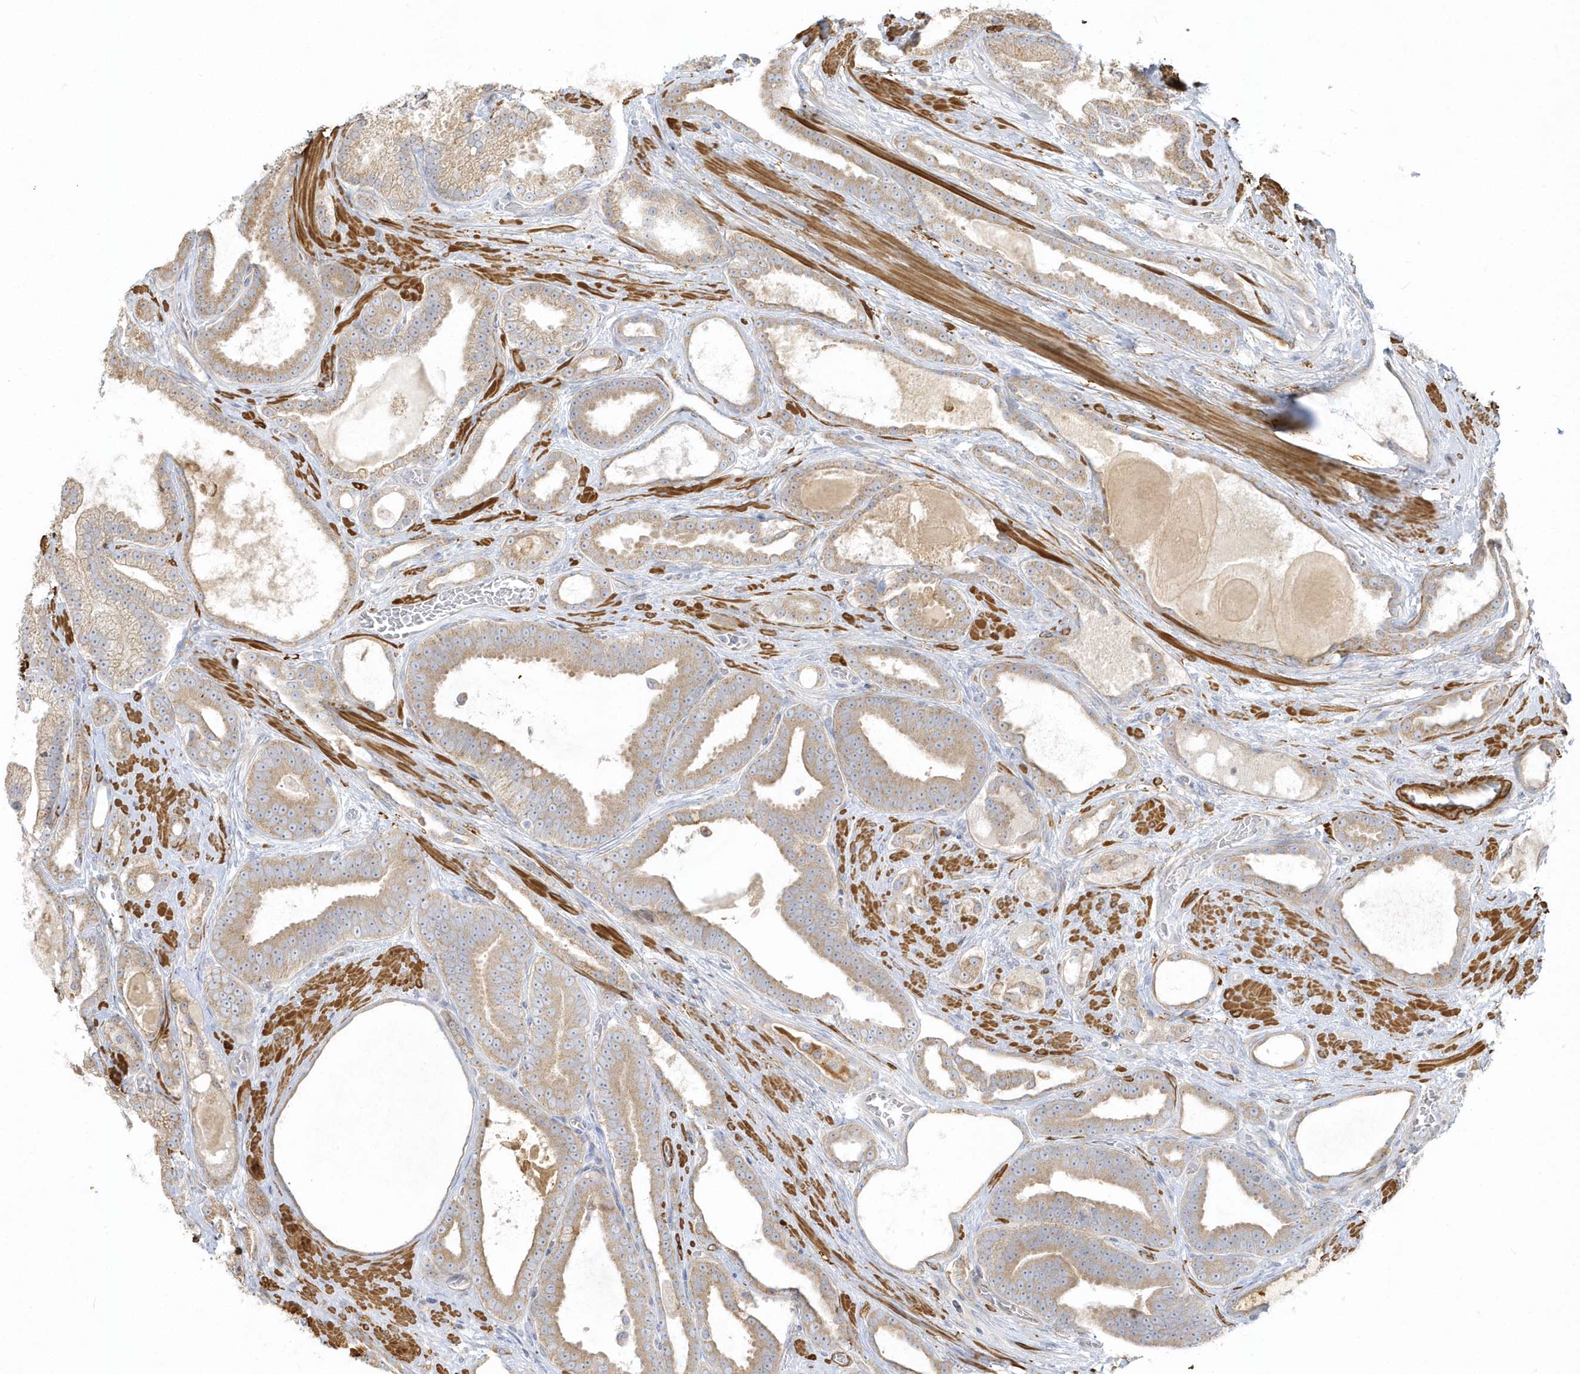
{"staining": {"intensity": "weak", "quantity": ">75%", "location": "cytoplasmic/membranous"}, "tissue": "prostate cancer", "cell_type": "Tumor cells", "image_type": "cancer", "snomed": [{"axis": "morphology", "description": "Adenocarcinoma, High grade"}, {"axis": "topography", "description": "Prostate"}], "caption": "Brown immunohistochemical staining in human prostate cancer (adenocarcinoma (high-grade)) shows weak cytoplasmic/membranous expression in about >75% of tumor cells.", "gene": "THADA", "patient": {"sex": "male", "age": 60}}